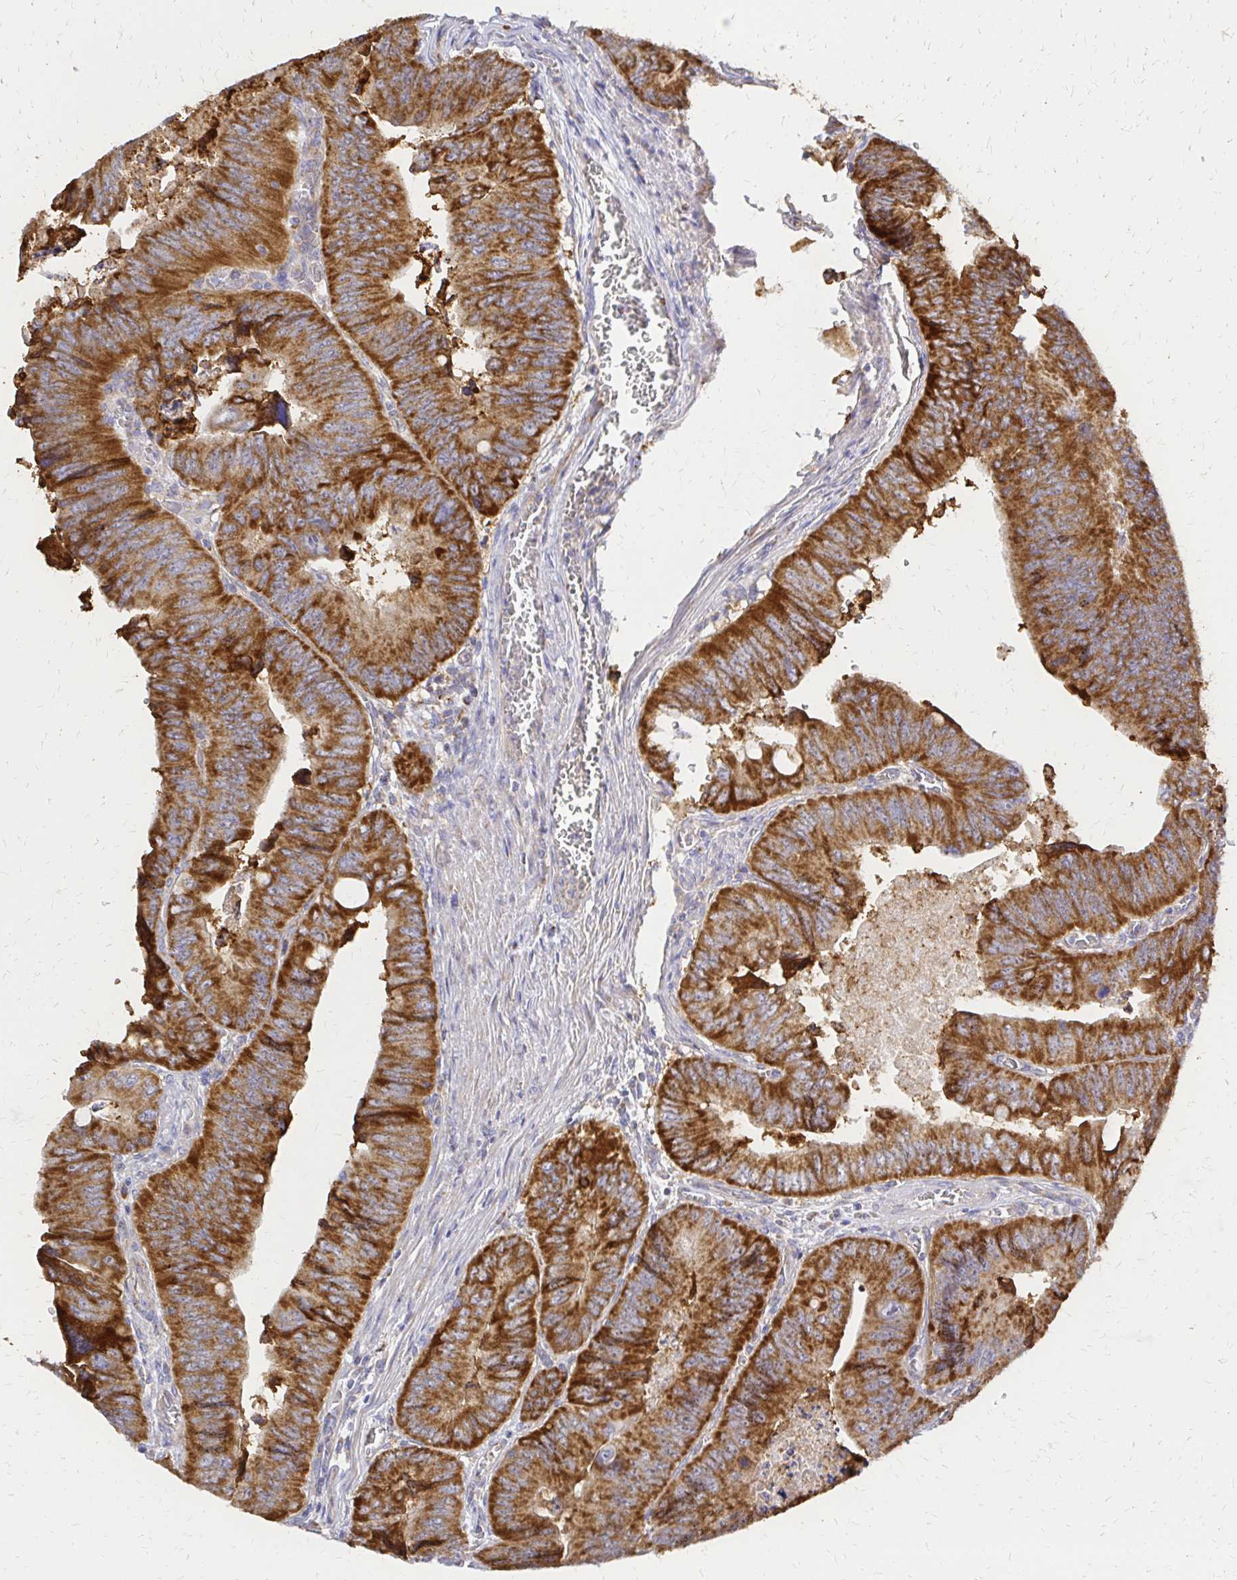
{"staining": {"intensity": "strong", "quantity": ">75%", "location": "cytoplasmic/membranous"}, "tissue": "colorectal cancer", "cell_type": "Tumor cells", "image_type": "cancer", "snomed": [{"axis": "morphology", "description": "Adenocarcinoma, NOS"}, {"axis": "topography", "description": "Colon"}], "caption": "Human colorectal adenocarcinoma stained for a protein (brown) reveals strong cytoplasmic/membranous positive positivity in about >75% of tumor cells.", "gene": "MRPL13", "patient": {"sex": "female", "age": 84}}